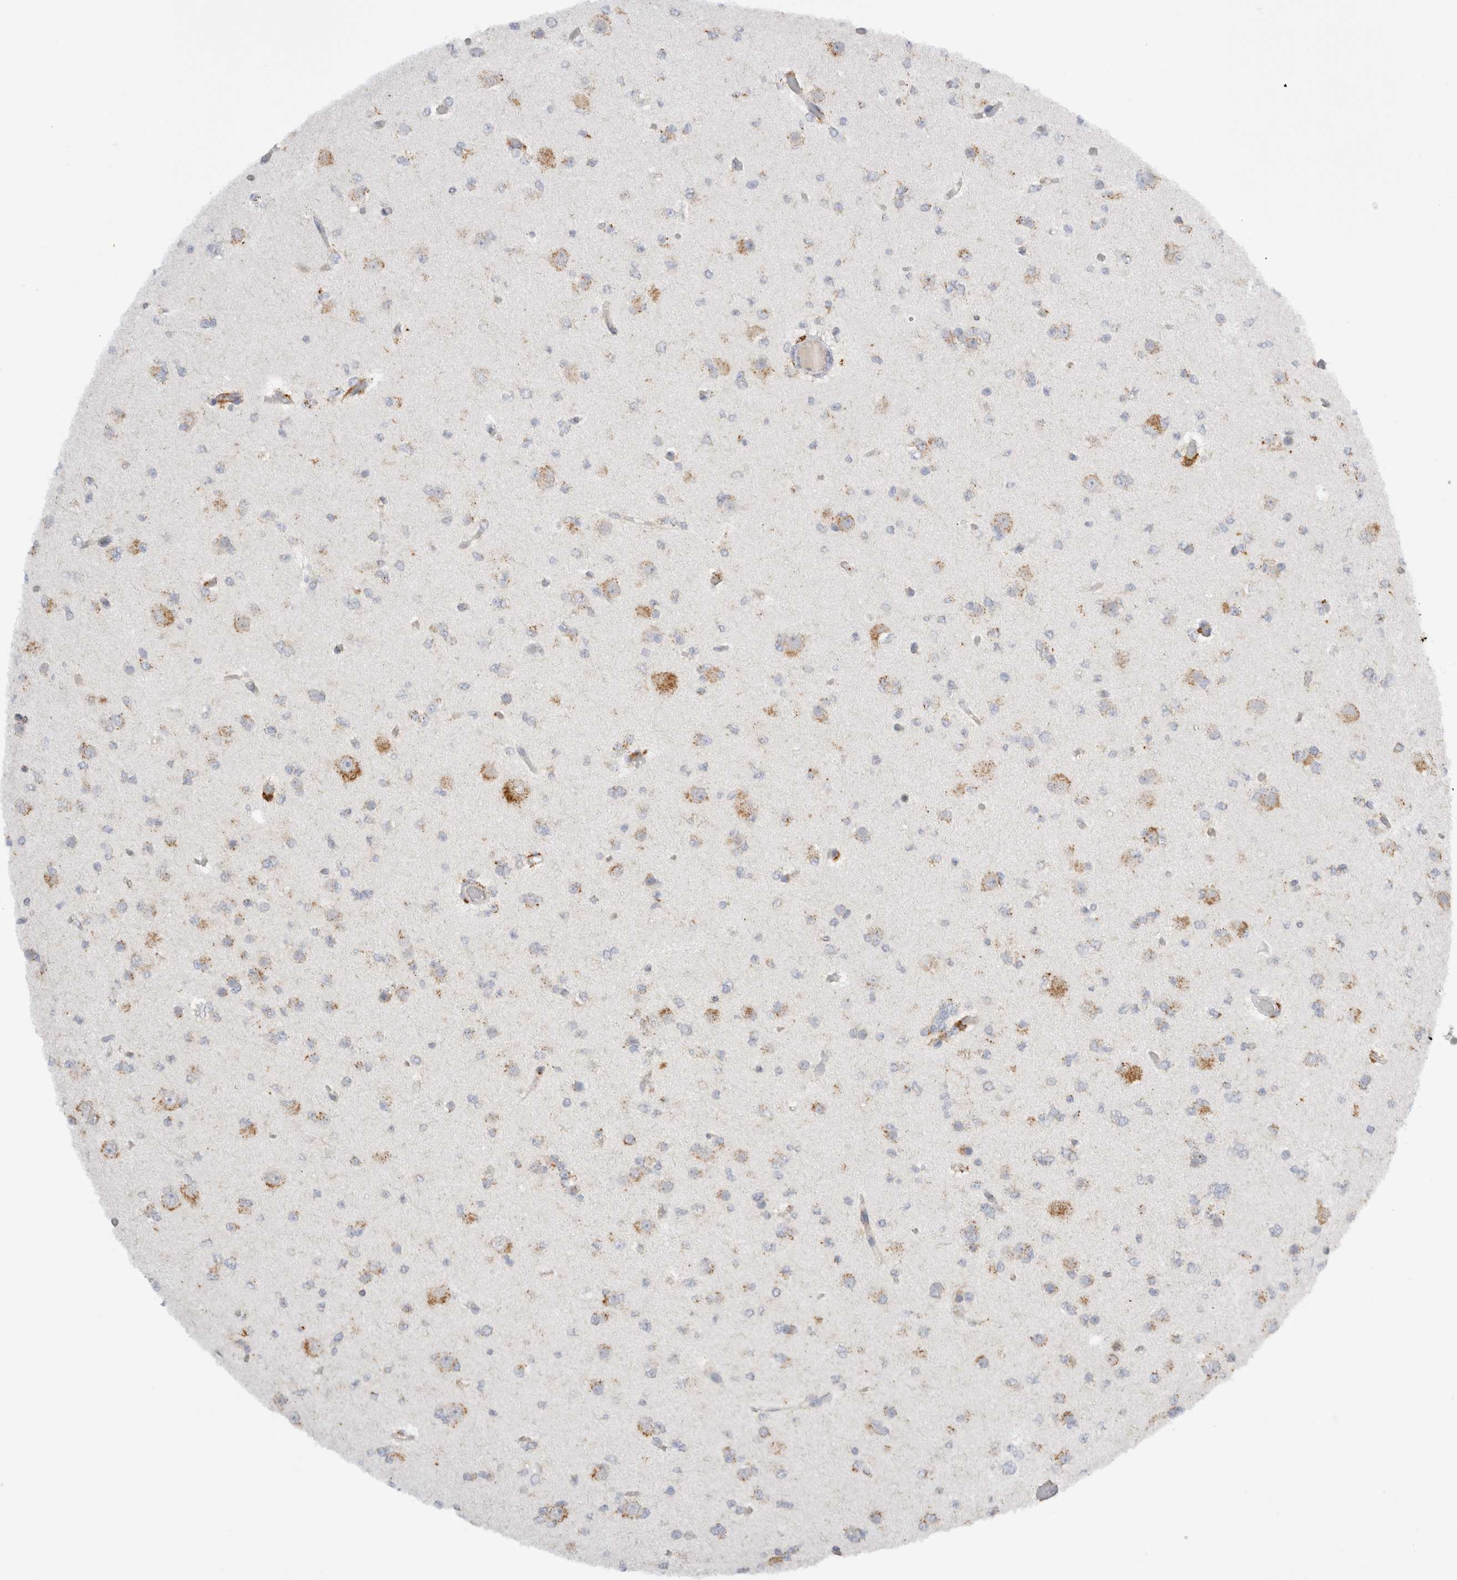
{"staining": {"intensity": "moderate", "quantity": ">75%", "location": "cytoplasmic/membranous"}, "tissue": "glioma", "cell_type": "Tumor cells", "image_type": "cancer", "snomed": [{"axis": "morphology", "description": "Glioma, malignant, Low grade"}, {"axis": "topography", "description": "Brain"}], "caption": "Protein staining of malignant low-grade glioma tissue displays moderate cytoplasmic/membranous staining in about >75% of tumor cells. (IHC, brightfield microscopy, high magnification).", "gene": "GNS", "patient": {"sex": "female", "age": 22}}